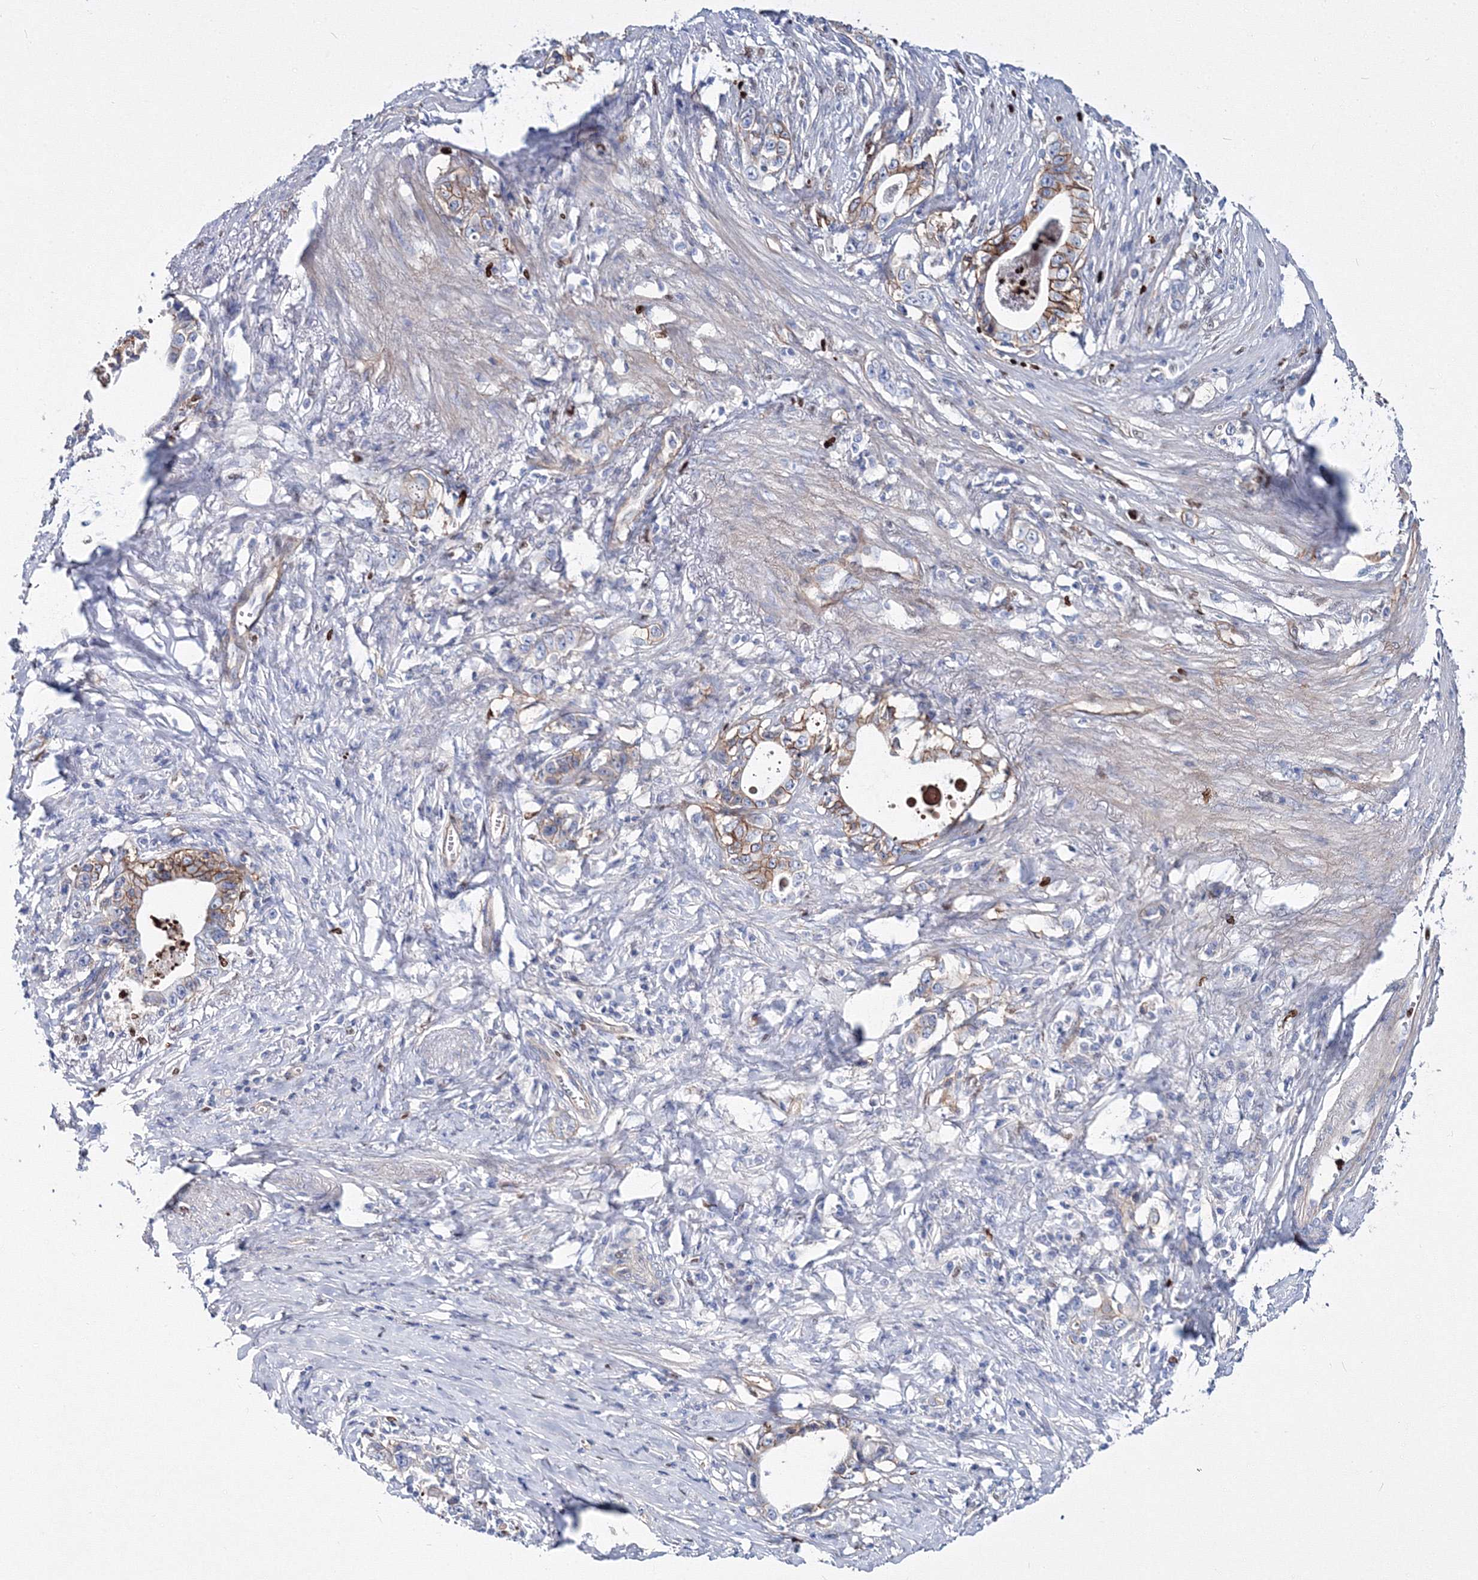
{"staining": {"intensity": "strong", "quantity": ">75%", "location": "cytoplasmic/membranous"}, "tissue": "stomach cancer", "cell_type": "Tumor cells", "image_type": "cancer", "snomed": [{"axis": "morphology", "description": "Adenocarcinoma, NOS"}, {"axis": "topography", "description": "Stomach, lower"}], "caption": "Tumor cells display high levels of strong cytoplasmic/membranous expression in about >75% of cells in adenocarcinoma (stomach).", "gene": "C11orf52", "patient": {"sex": "female", "age": 72}}